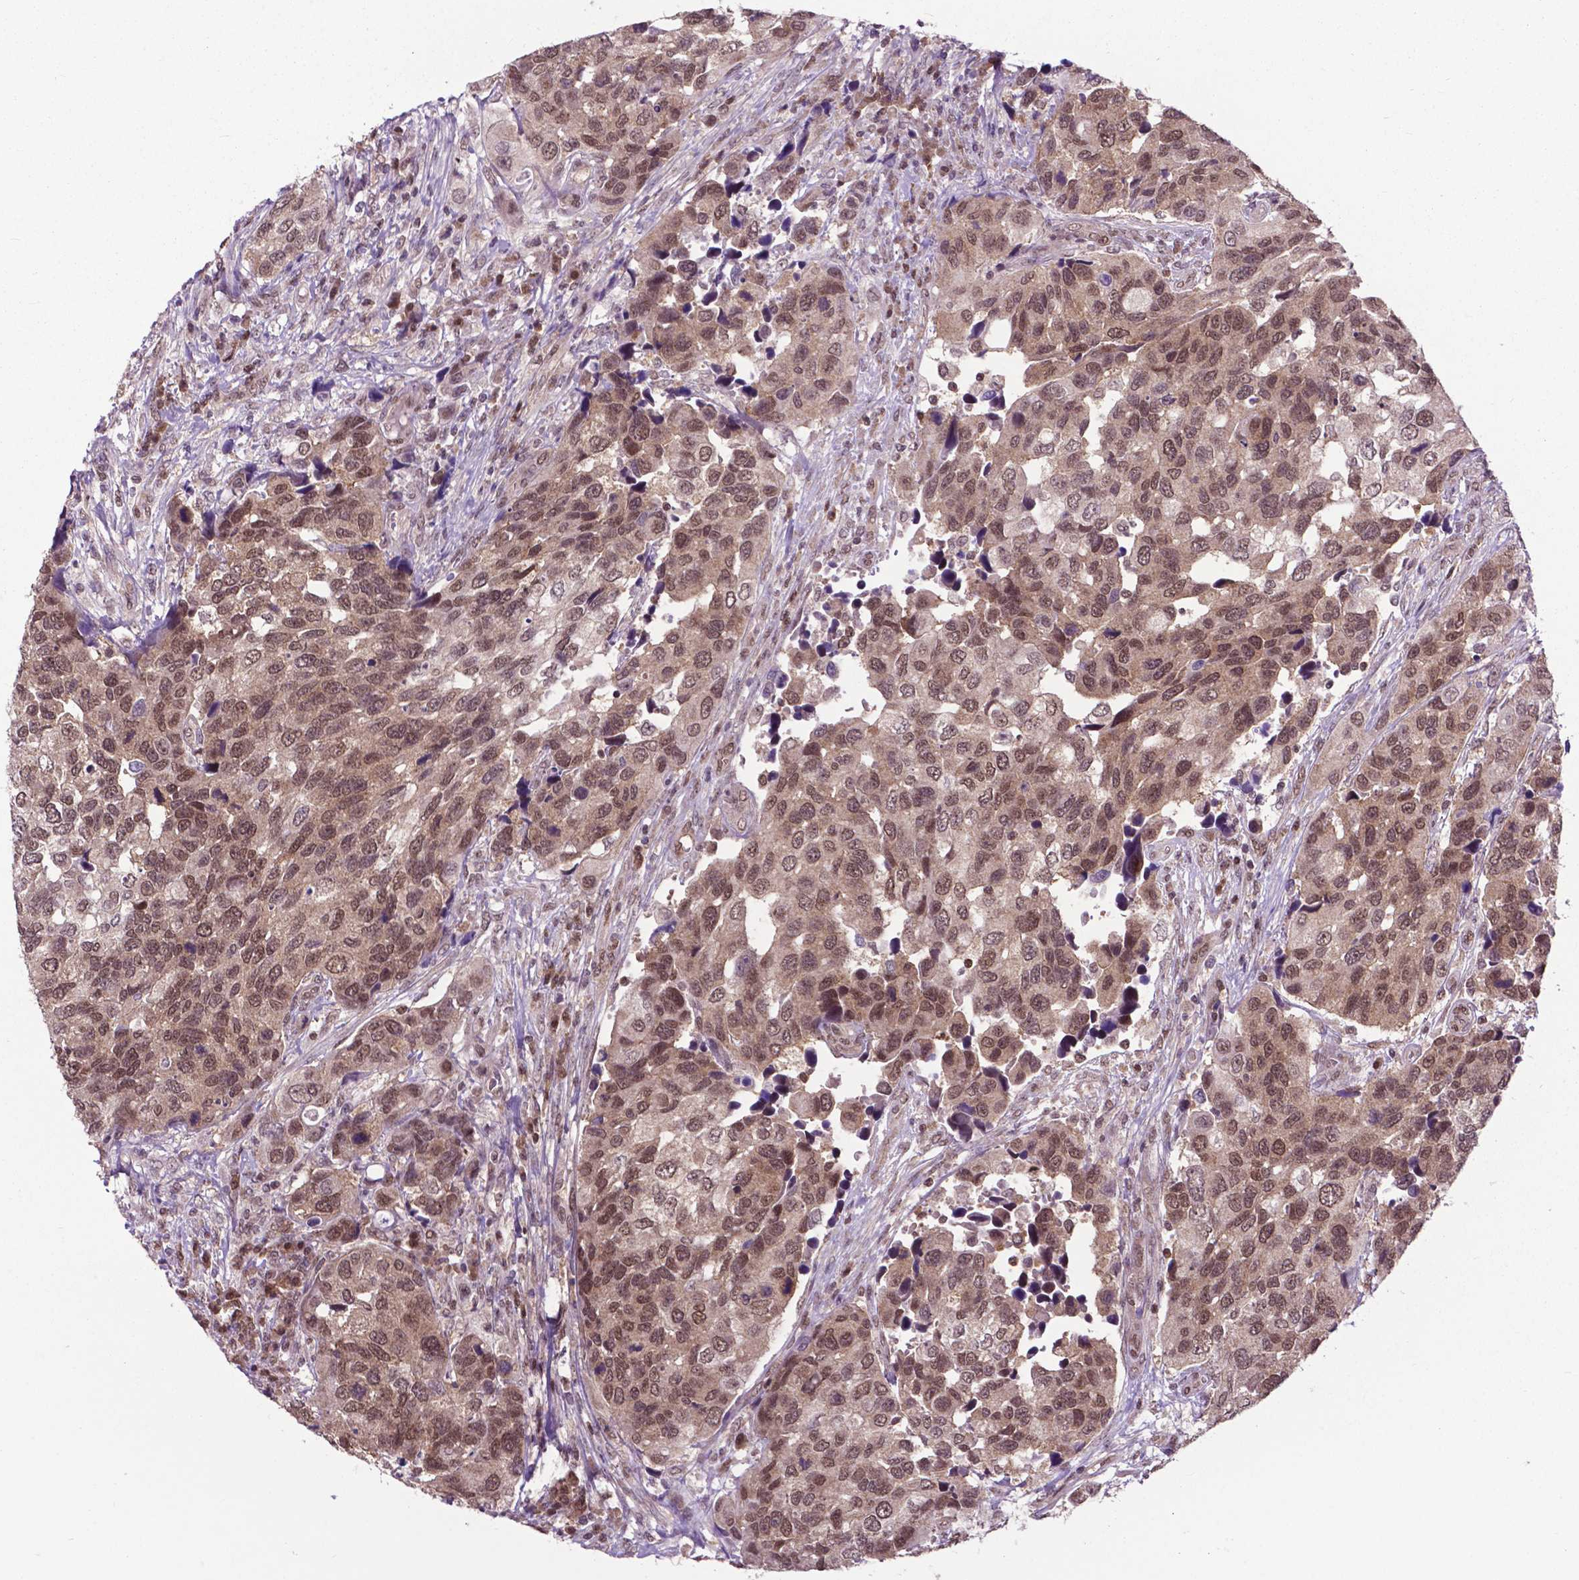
{"staining": {"intensity": "moderate", "quantity": ">75%", "location": "nuclear"}, "tissue": "urothelial cancer", "cell_type": "Tumor cells", "image_type": "cancer", "snomed": [{"axis": "morphology", "description": "Urothelial carcinoma, High grade"}, {"axis": "topography", "description": "Urinary bladder"}], "caption": "Urothelial cancer stained for a protein (brown) displays moderate nuclear positive staining in approximately >75% of tumor cells.", "gene": "FAF1", "patient": {"sex": "male", "age": 60}}